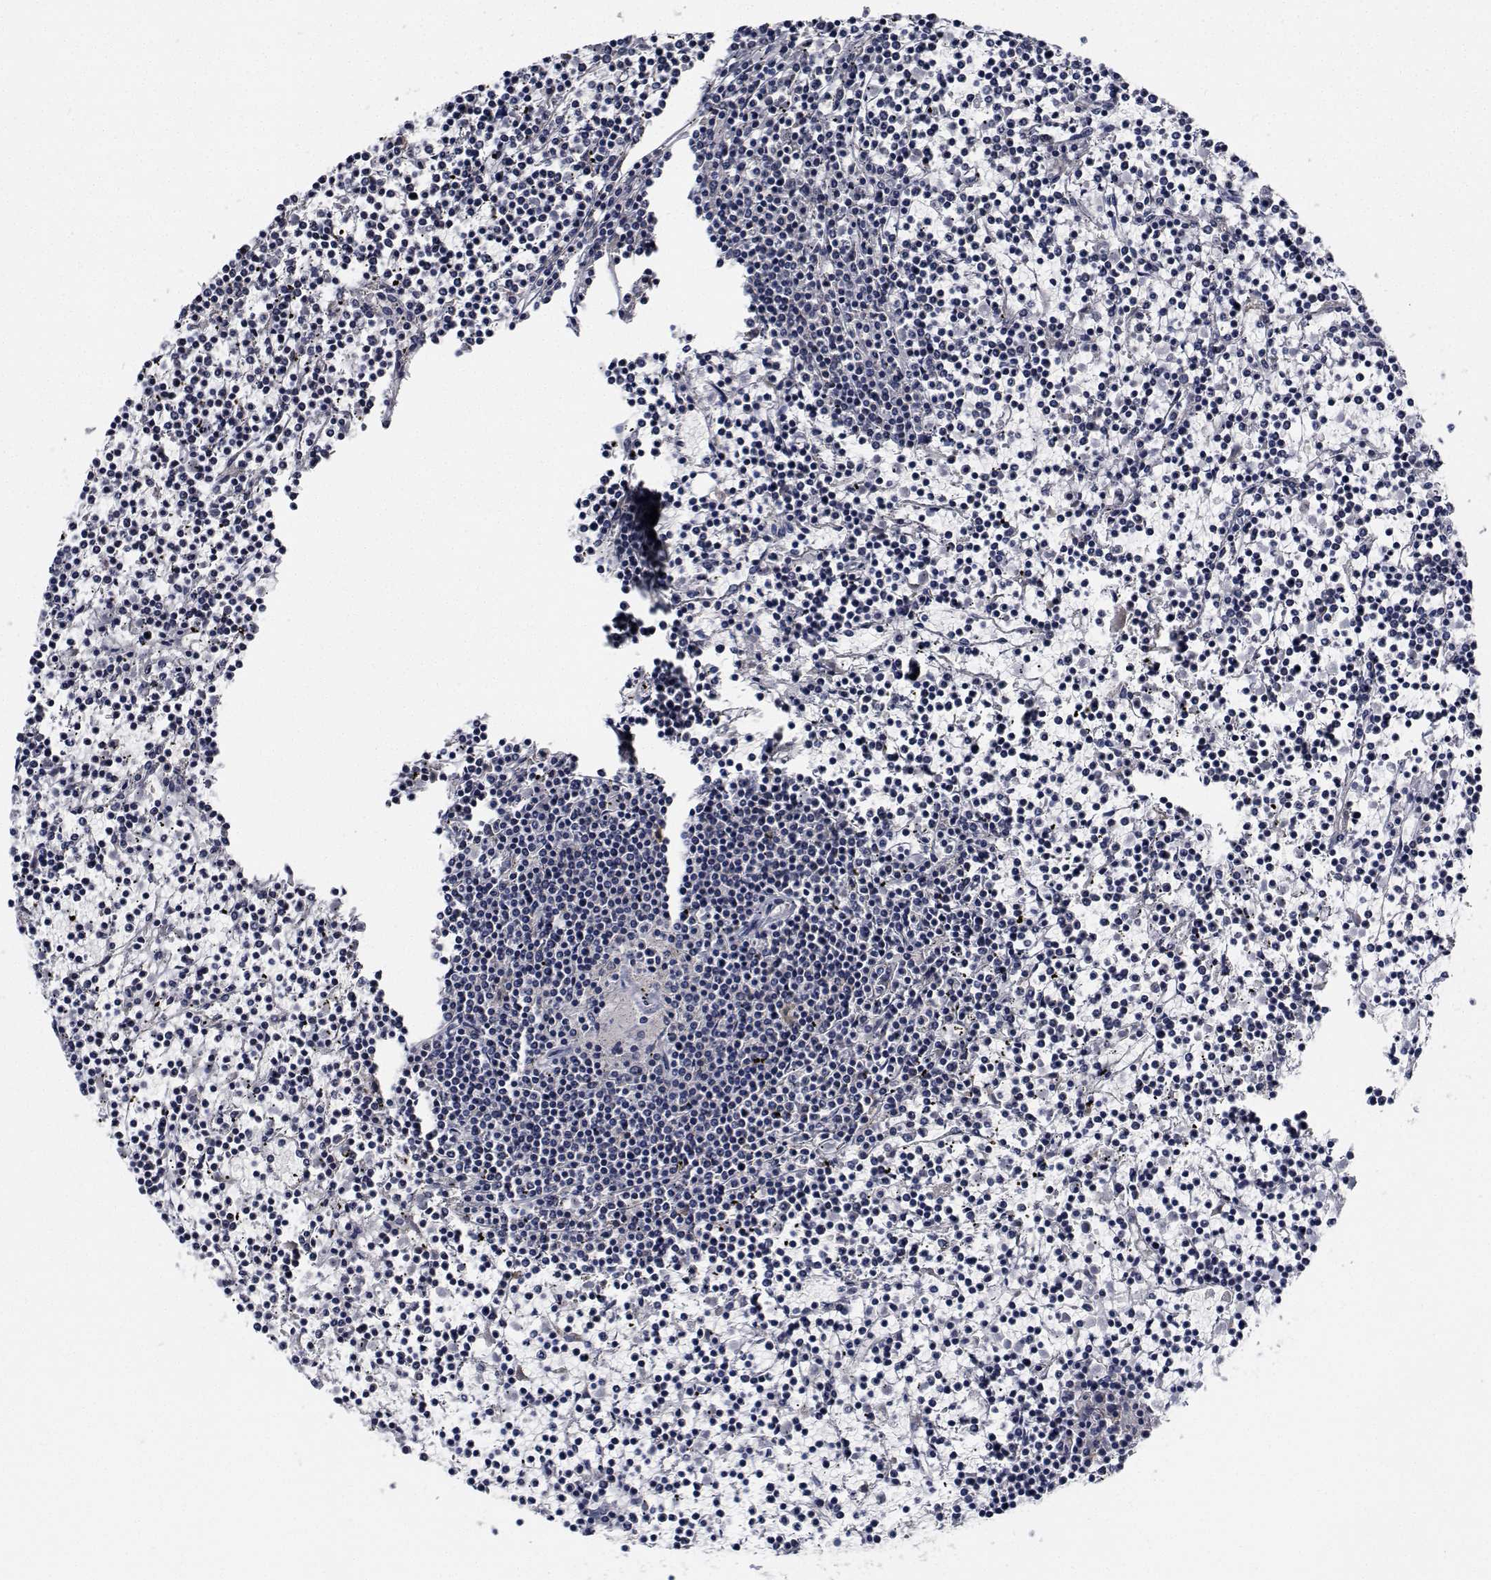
{"staining": {"intensity": "negative", "quantity": "none", "location": "none"}, "tissue": "lymphoma", "cell_type": "Tumor cells", "image_type": "cancer", "snomed": [{"axis": "morphology", "description": "Malignant lymphoma, non-Hodgkin's type, Low grade"}, {"axis": "topography", "description": "Spleen"}], "caption": "Human lymphoma stained for a protein using immunohistochemistry (IHC) demonstrates no expression in tumor cells.", "gene": "NVL", "patient": {"sex": "female", "age": 19}}